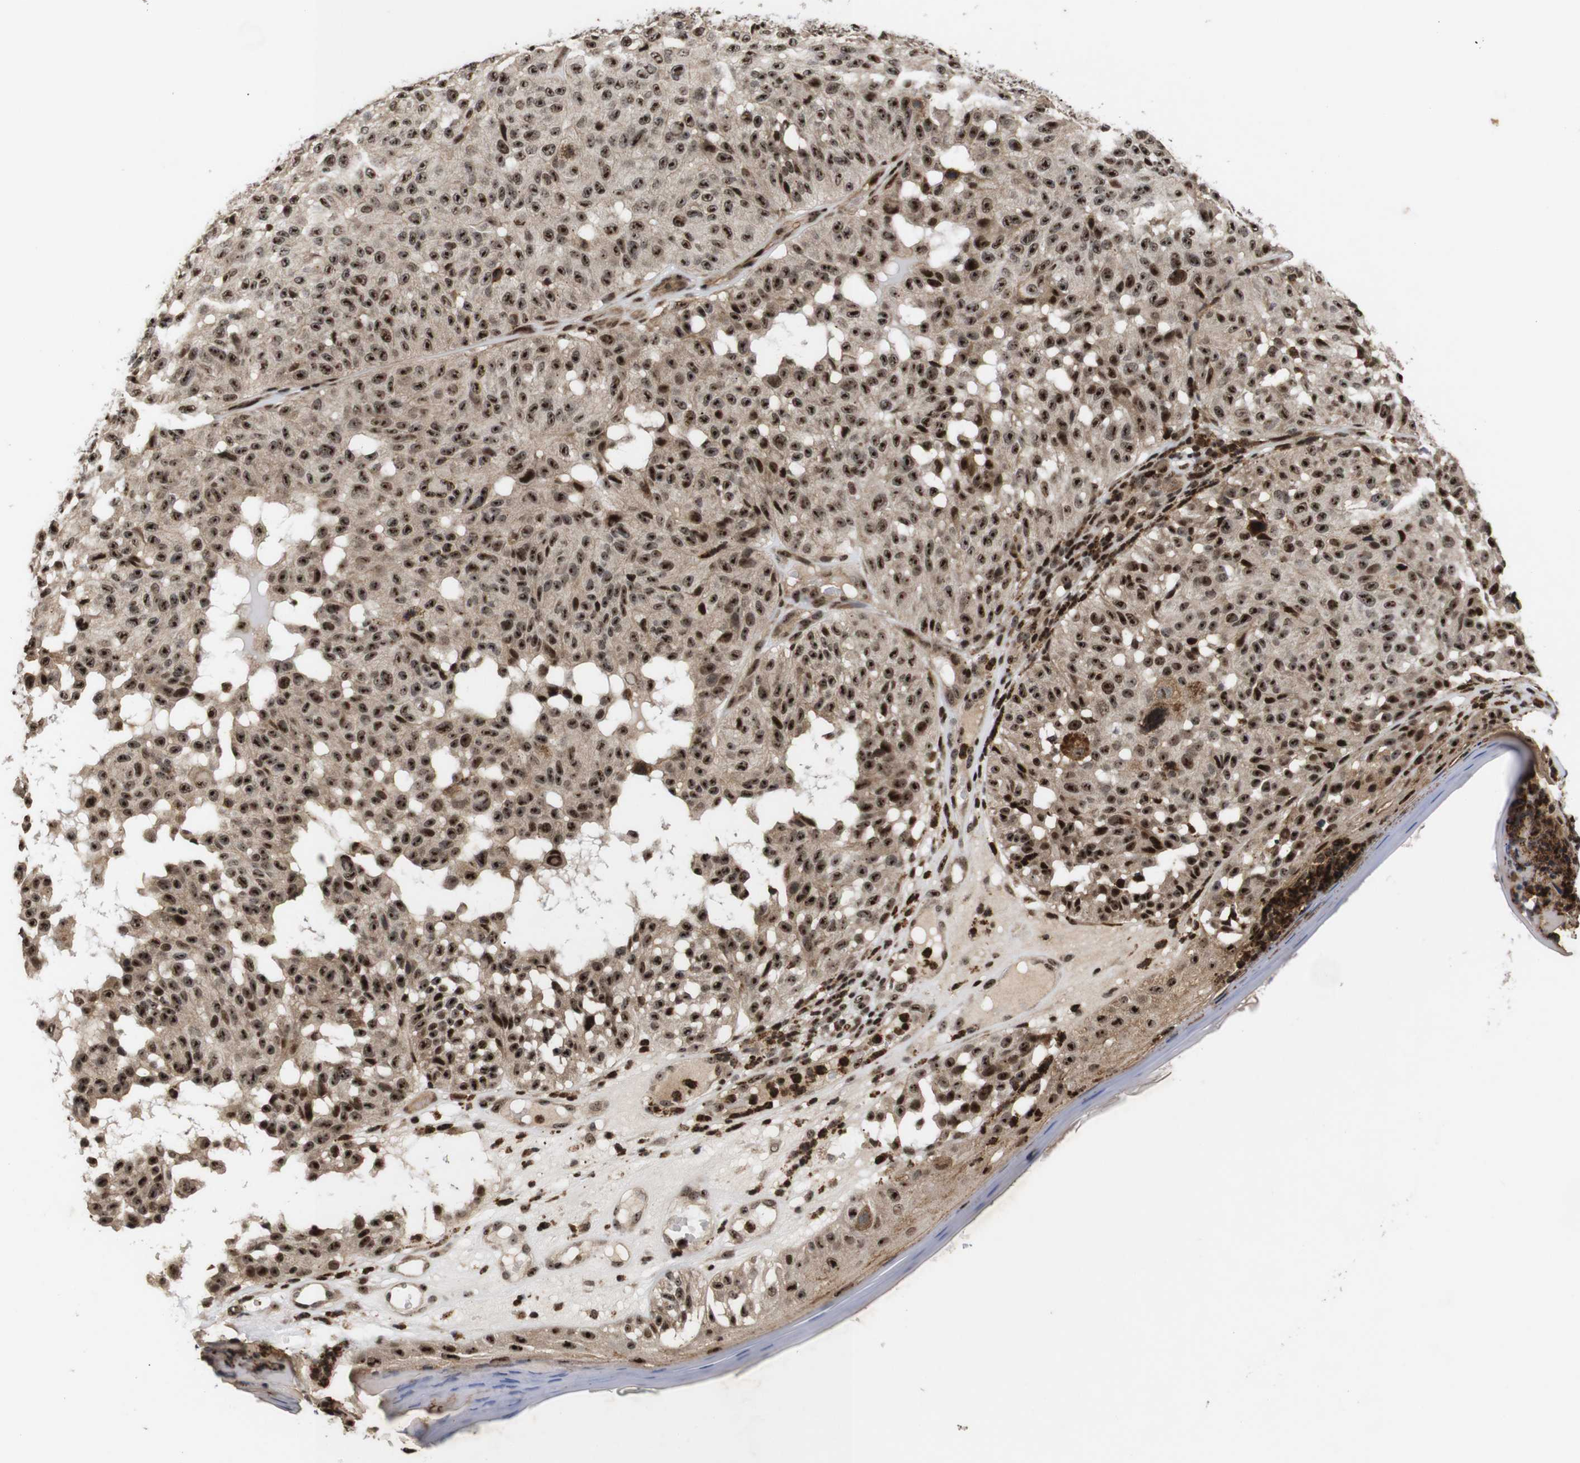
{"staining": {"intensity": "strong", "quantity": ">75%", "location": "cytoplasmic/membranous,nuclear"}, "tissue": "melanoma", "cell_type": "Tumor cells", "image_type": "cancer", "snomed": [{"axis": "morphology", "description": "Malignant melanoma, NOS"}, {"axis": "topography", "description": "Skin"}], "caption": "There is high levels of strong cytoplasmic/membranous and nuclear expression in tumor cells of melanoma, as demonstrated by immunohistochemical staining (brown color).", "gene": "KIF23", "patient": {"sex": "female", "age": 46}}